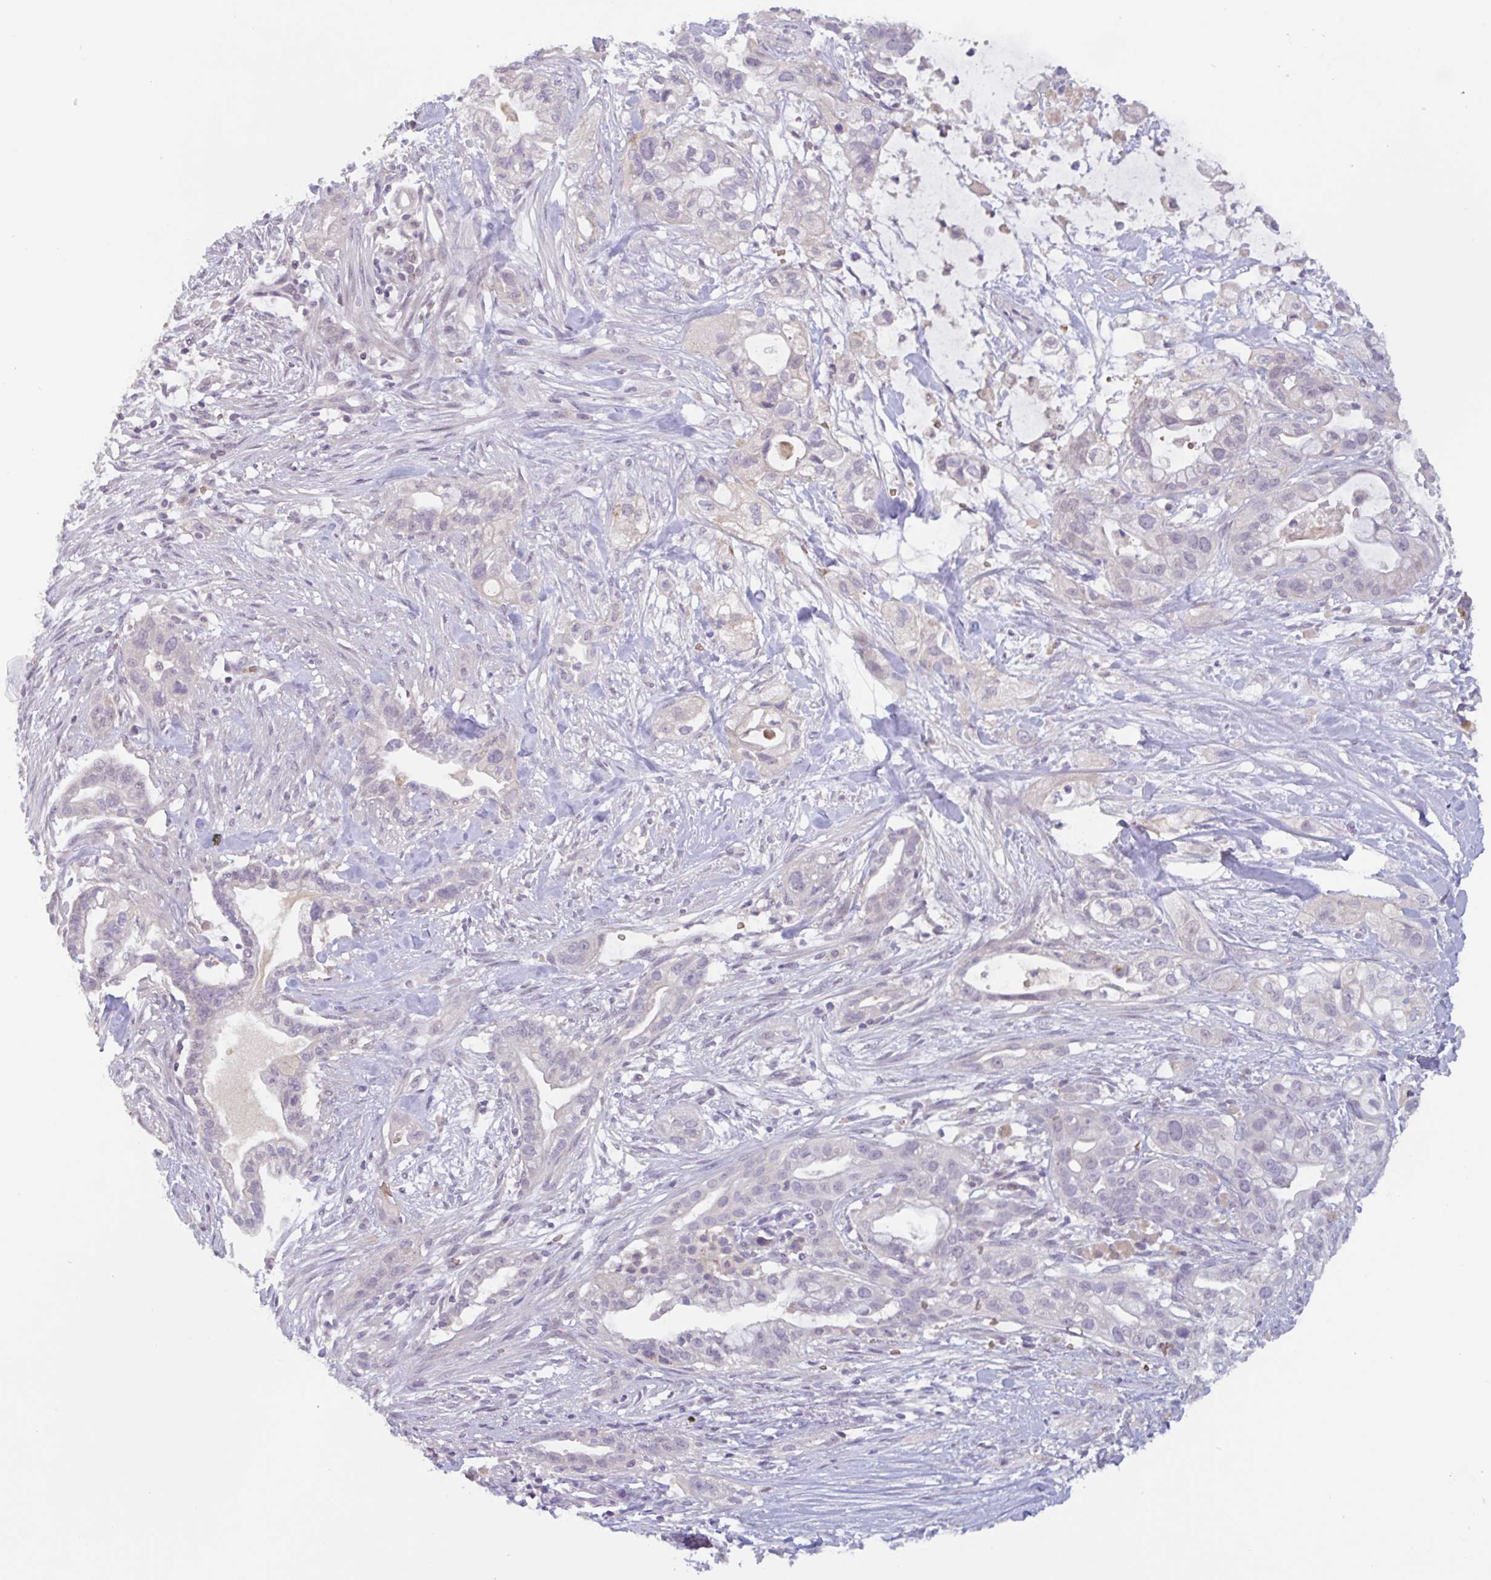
{"staining": {"intensity": "negative", "quantity": "none", "location": "none"}, "tissue": "pancreatic cancer", "cell_type": "Tumor cells", "image_type": "cancer", "snomed": [{"axis": "morphology", "description": "Adenocarcinoma, NOS"}, {"axis": "topography", "description": "Pancreas"}], "caption": "Tumor cells show no significant protein positivity in pancreatic adenocarcinoma. (DAB (3,3'-diaminobenzidine) IHC visualized using brightfield microscopy, high magnification).", "gene": "RHAG", "patient": {"sex": "male", "age": 44}}